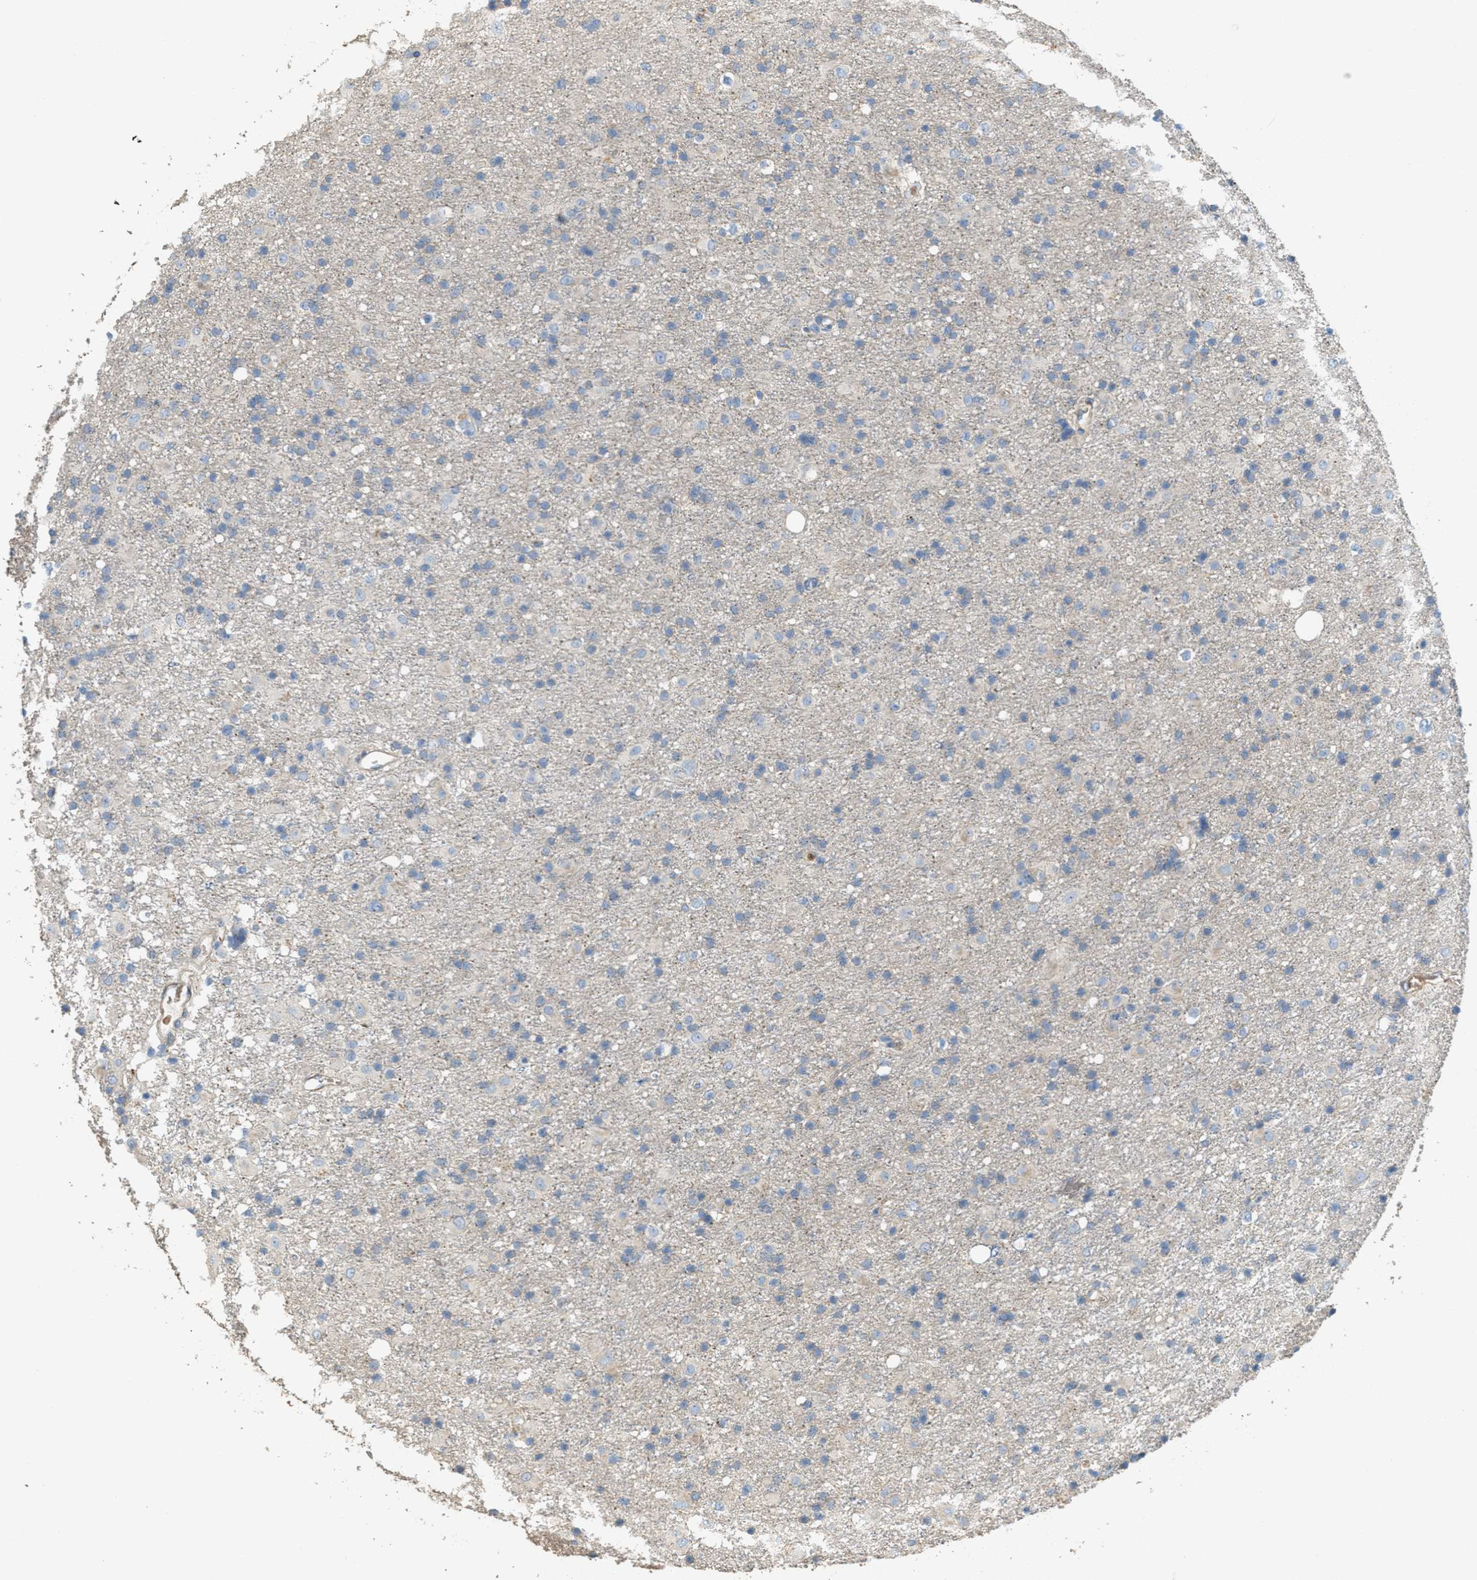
{"staining": {"intensity": "negative", "quantity": "none", "location": "none"}, "tissue": "glioma", "cell_type": "Tumor cells", "image_type": "cancer", "snomed": [{"axis": "morphology", "description": "Glioma, malignant, Low grade"}, {"axis": "topography", "description": "Brain"}], "caption": "Immunohistochemical staining of human low-grade glioma (malignant) exhibits no significant positivity in tumor cells.", "gene": "MRS2", "patient": {"sex": "male", "age": 65}}